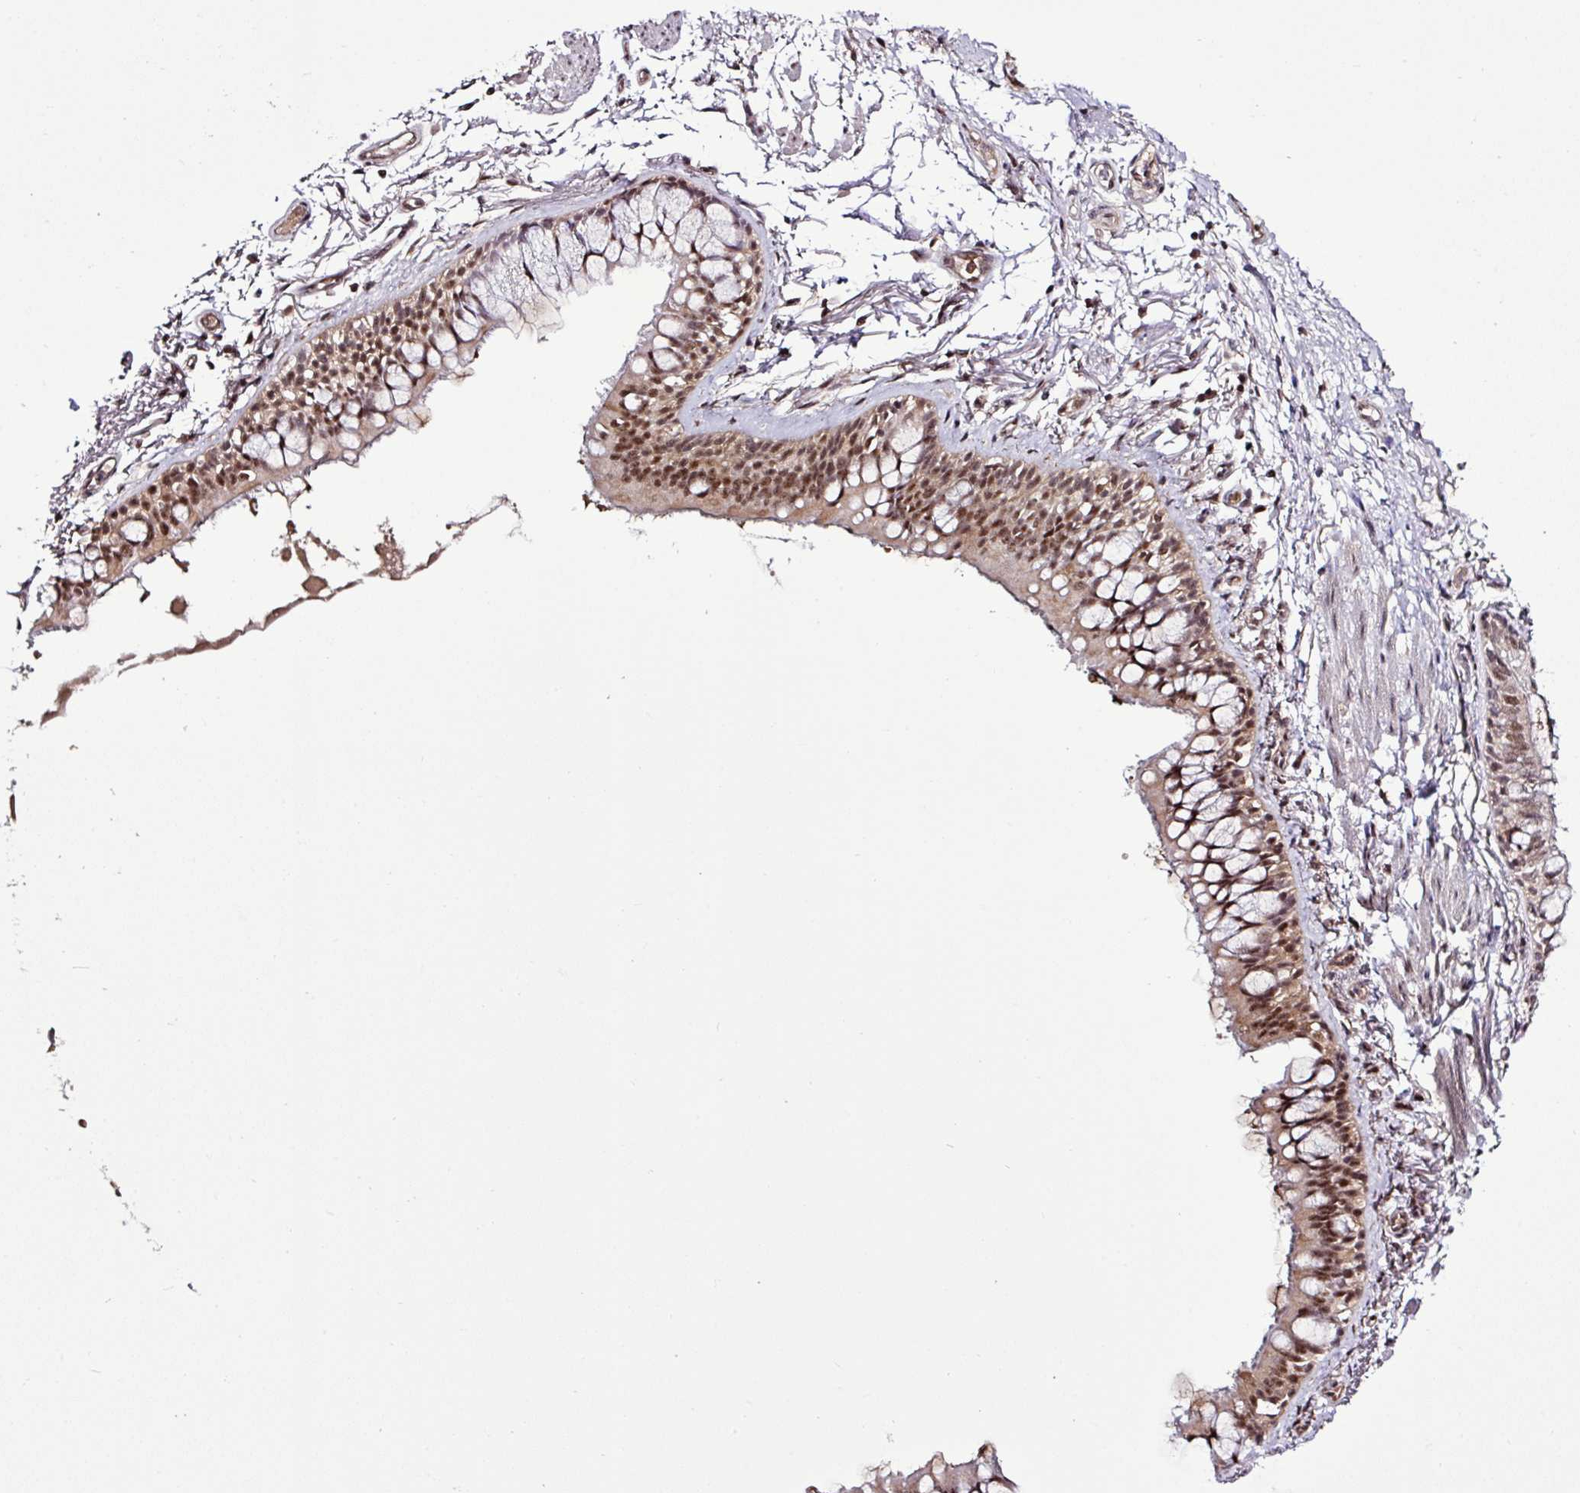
{"staining": {"intensity": "moderate", "quantity": ">75%", "location": "cytoplasmic/membranous,nuclear"}, "tissue": "bronchus", "cell_type": "Respiratory epithelial cells", "image_type": "normal", "snomed": [{"axis": "morphology", "description": "Normal tissue, NOS"}, {"axis": "topography", "description": "Bronchus"}], "caption": "This photomicrograph reveals immunohistochemistry staining of normal bronchus, with medium moderate cytoplasmic/membranous,nuclear expression in about >75% of respiratory epithelial cells.", "gene": "ITPKC", "patient": {"sex": "male", "age": 70}}